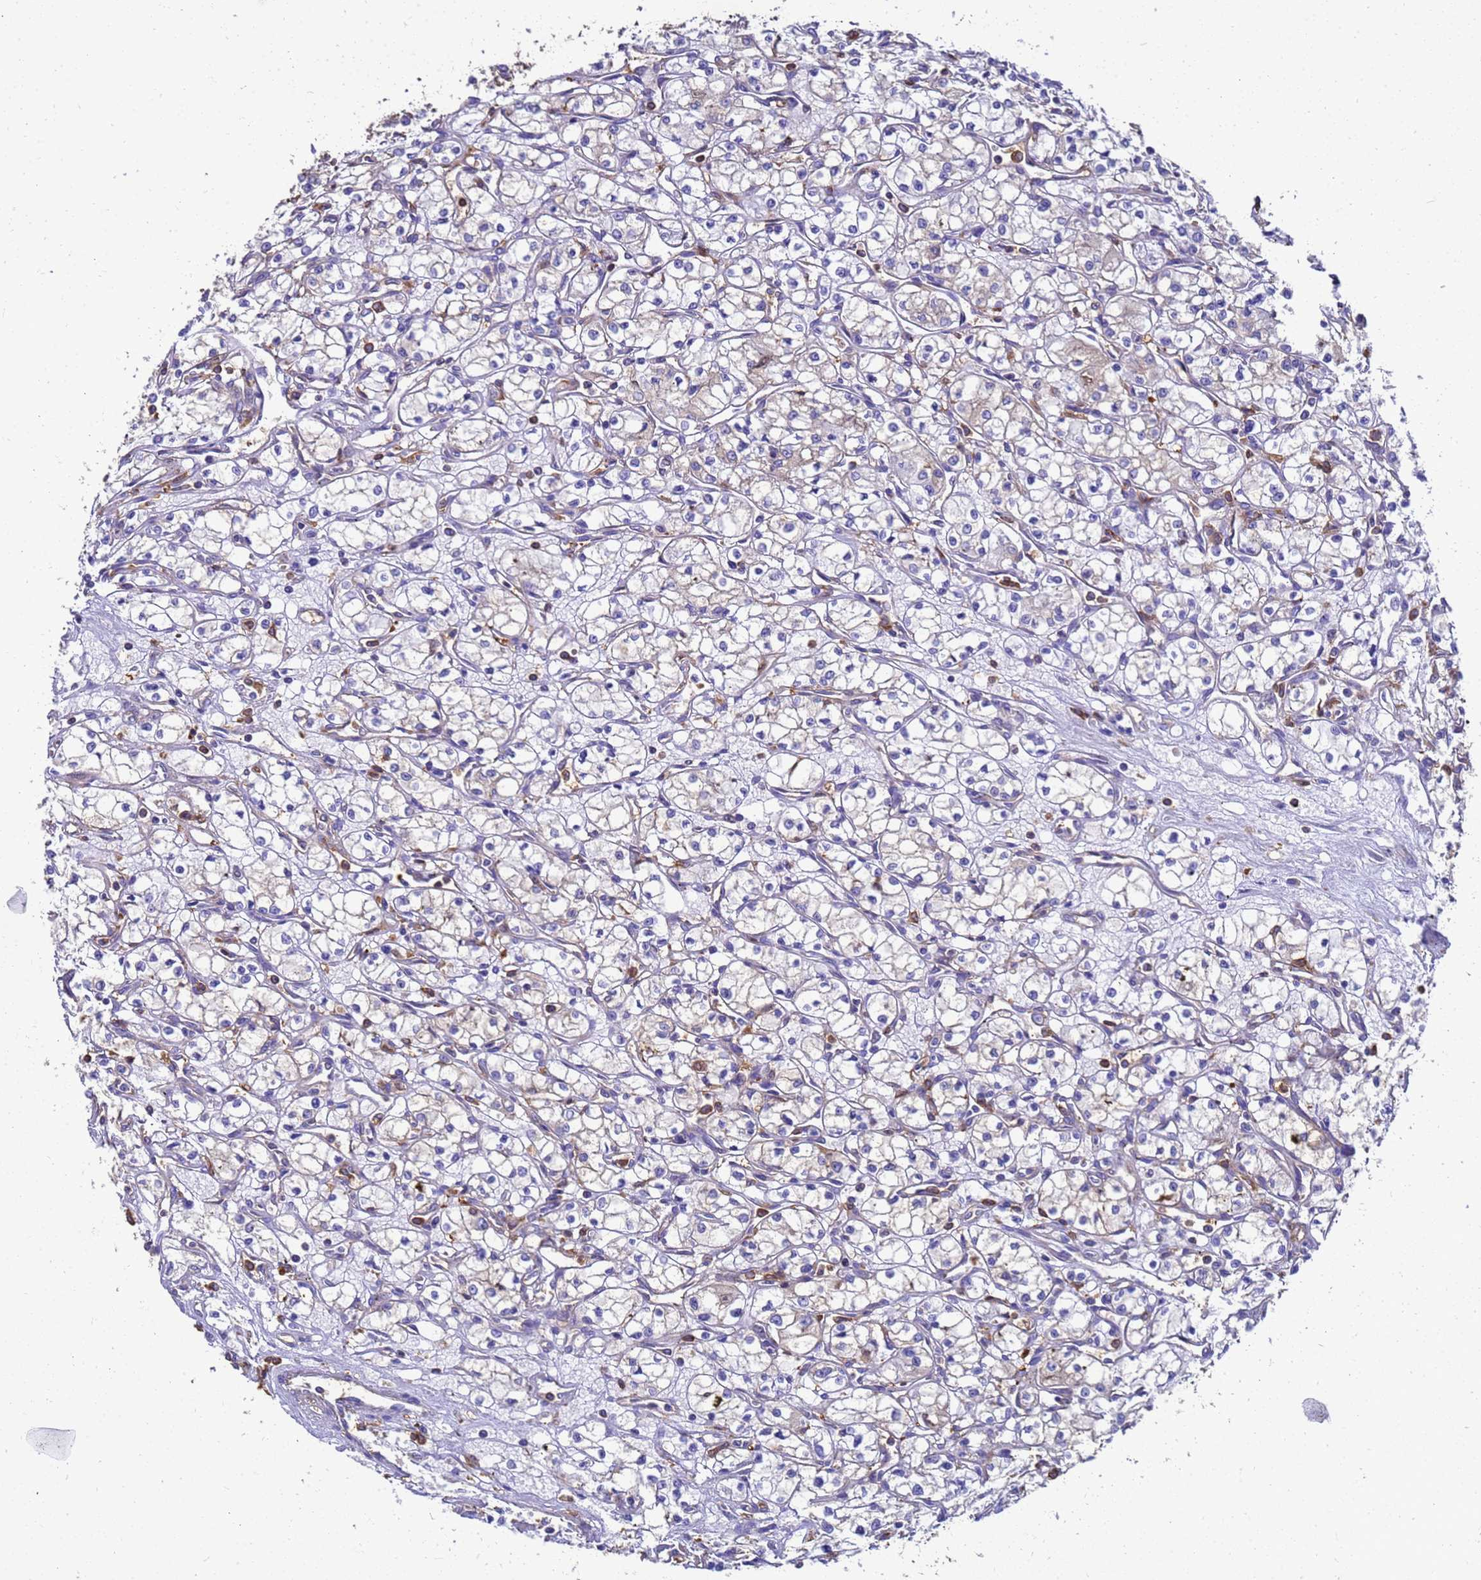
{"staining": {"intensity": "negative", "quantity": "none", "location": "none"}, "tissue": "renal cancer", "cell_type": "Tumor cells", "image_type": "cancer", "snomed": [{"axis": "morphology", "description": "Adenocarcinoma, NOS"}, {"axis": "topography", "description": "Kidney"}], "caption": "Tumor cells show no significant protein positivity in renal adenocarcinoma.", "gene": "ZNF235", "patient": {"sex": "male", "age": 59}}